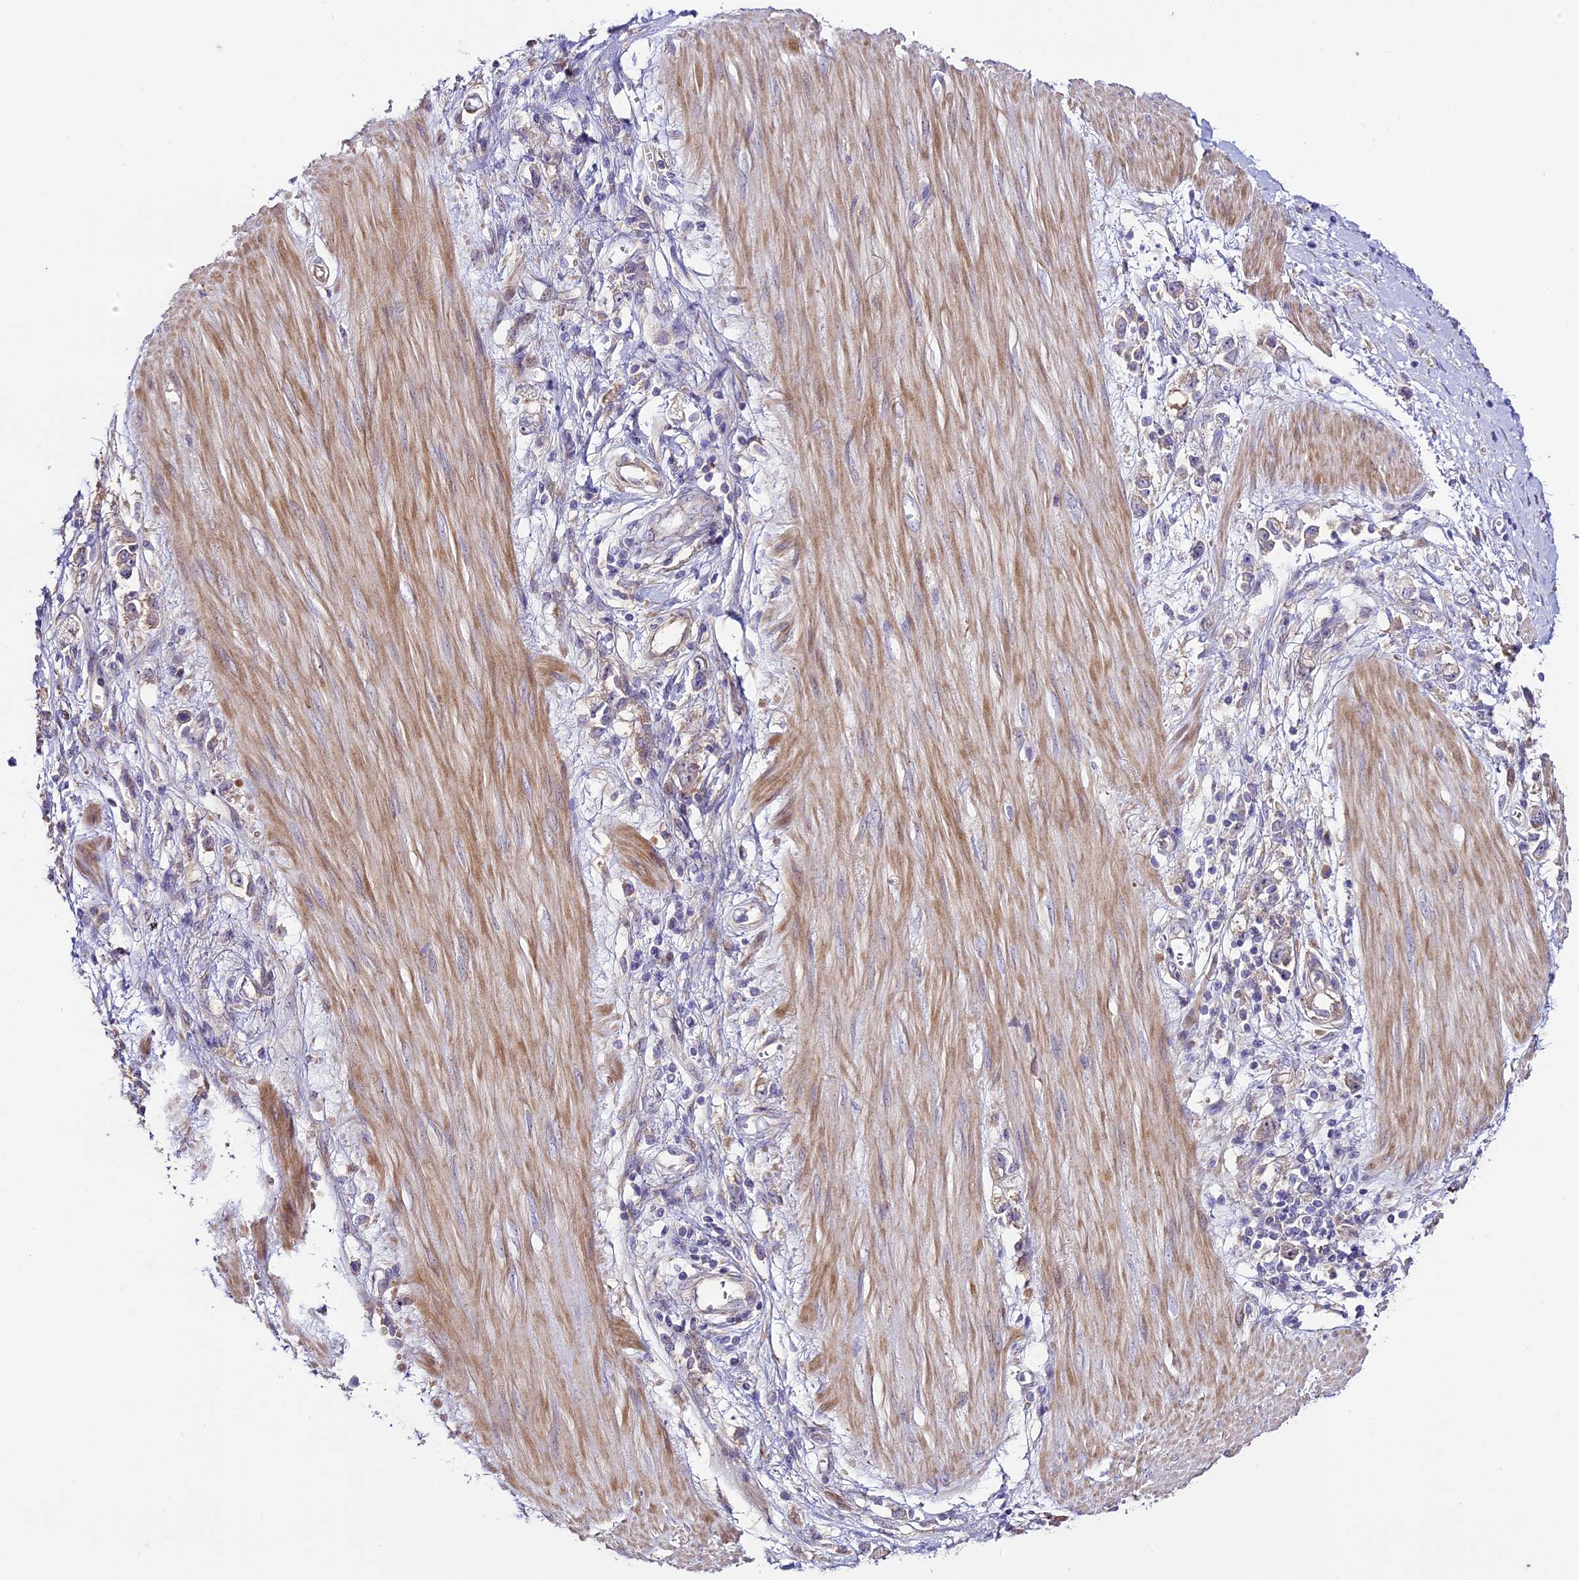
{"staining": {"intensity": "weak", "quantity": "25%-75%", "location": "cytoplasmic/membranous"}, "tissue": "stomach cancer", "cell_type": "Tumor cells", "image_type": "cancer", "snomed": [{"axis": "morphology", "description": "Adenocarcinoma, NOS"}, {"axis": "topography", "description": "Stomach"}], "caption": "This is a histology image of immunohistochemistry (IHC) staining of stomach cancer (adenocarcinoma), which shows weak positivity in the cytoplasmic/membranous of tumor cells.", "gene": "SPIRE1", "patient": {"sex": "female", "age": 76}}